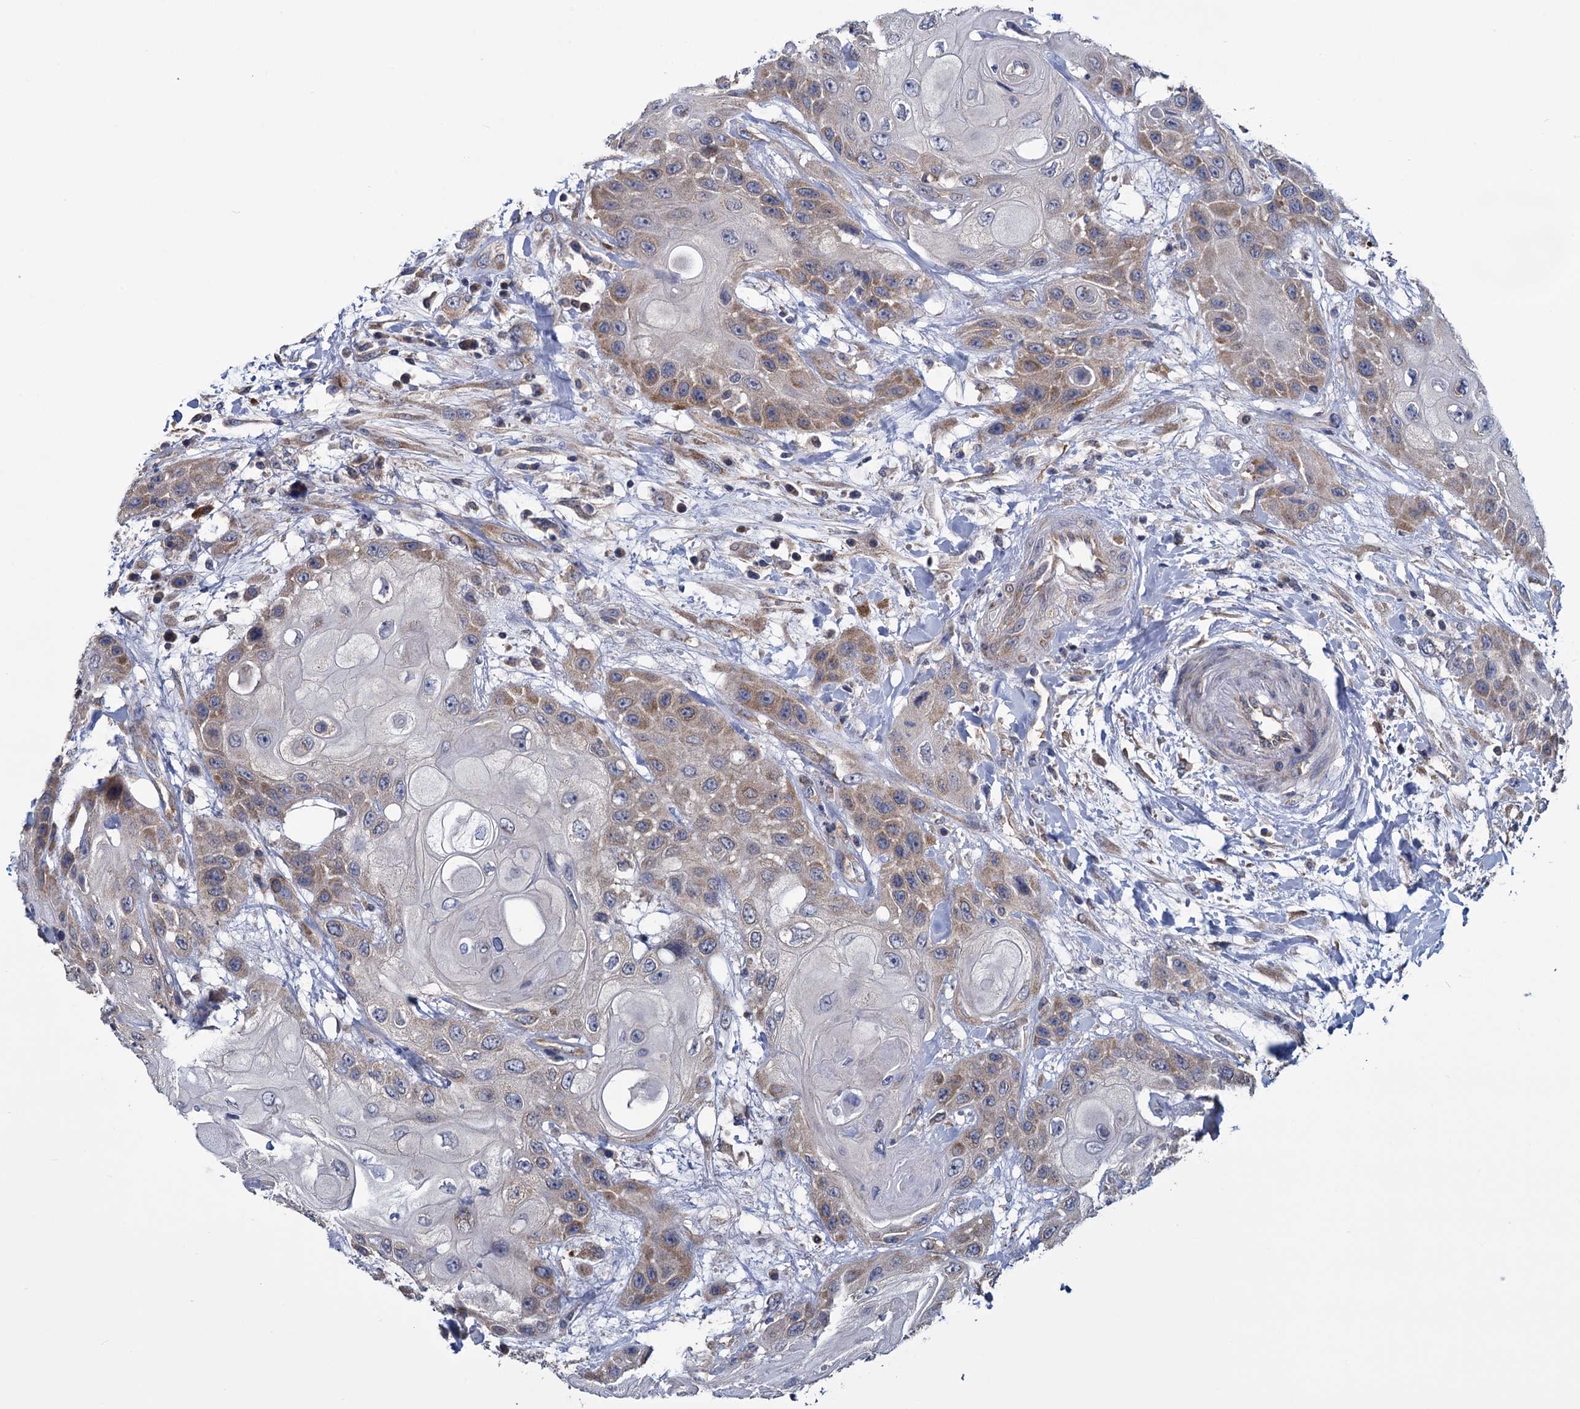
{"staining": {"intensity": "moderate", "quantity": "<25%", "location": "cytoplasmic/membranous"}, "tissue": "head and neck cancer", "cell_type": "Tumor cells", "image_type": "cancer", "snomed": [{"axis": "morphology", "description": "Squamous cell carcinoma, NOS"}, {"axis": "topography", "description": "Head-Neck"}], "caption": "Immunohistochemistry image of neoplastic tissue: human squamous cell carcinoma (head and neck) stained using immunohistochemistry (IHC) exhibits low levels of moderate protein expression localized specifically in the cytoplasmic/membranous of tumor cells, appearing as a cytoplasmic/membranous brown color.", "gene": "GSTM2", "patient": {"sex": "female", "age": 43}}